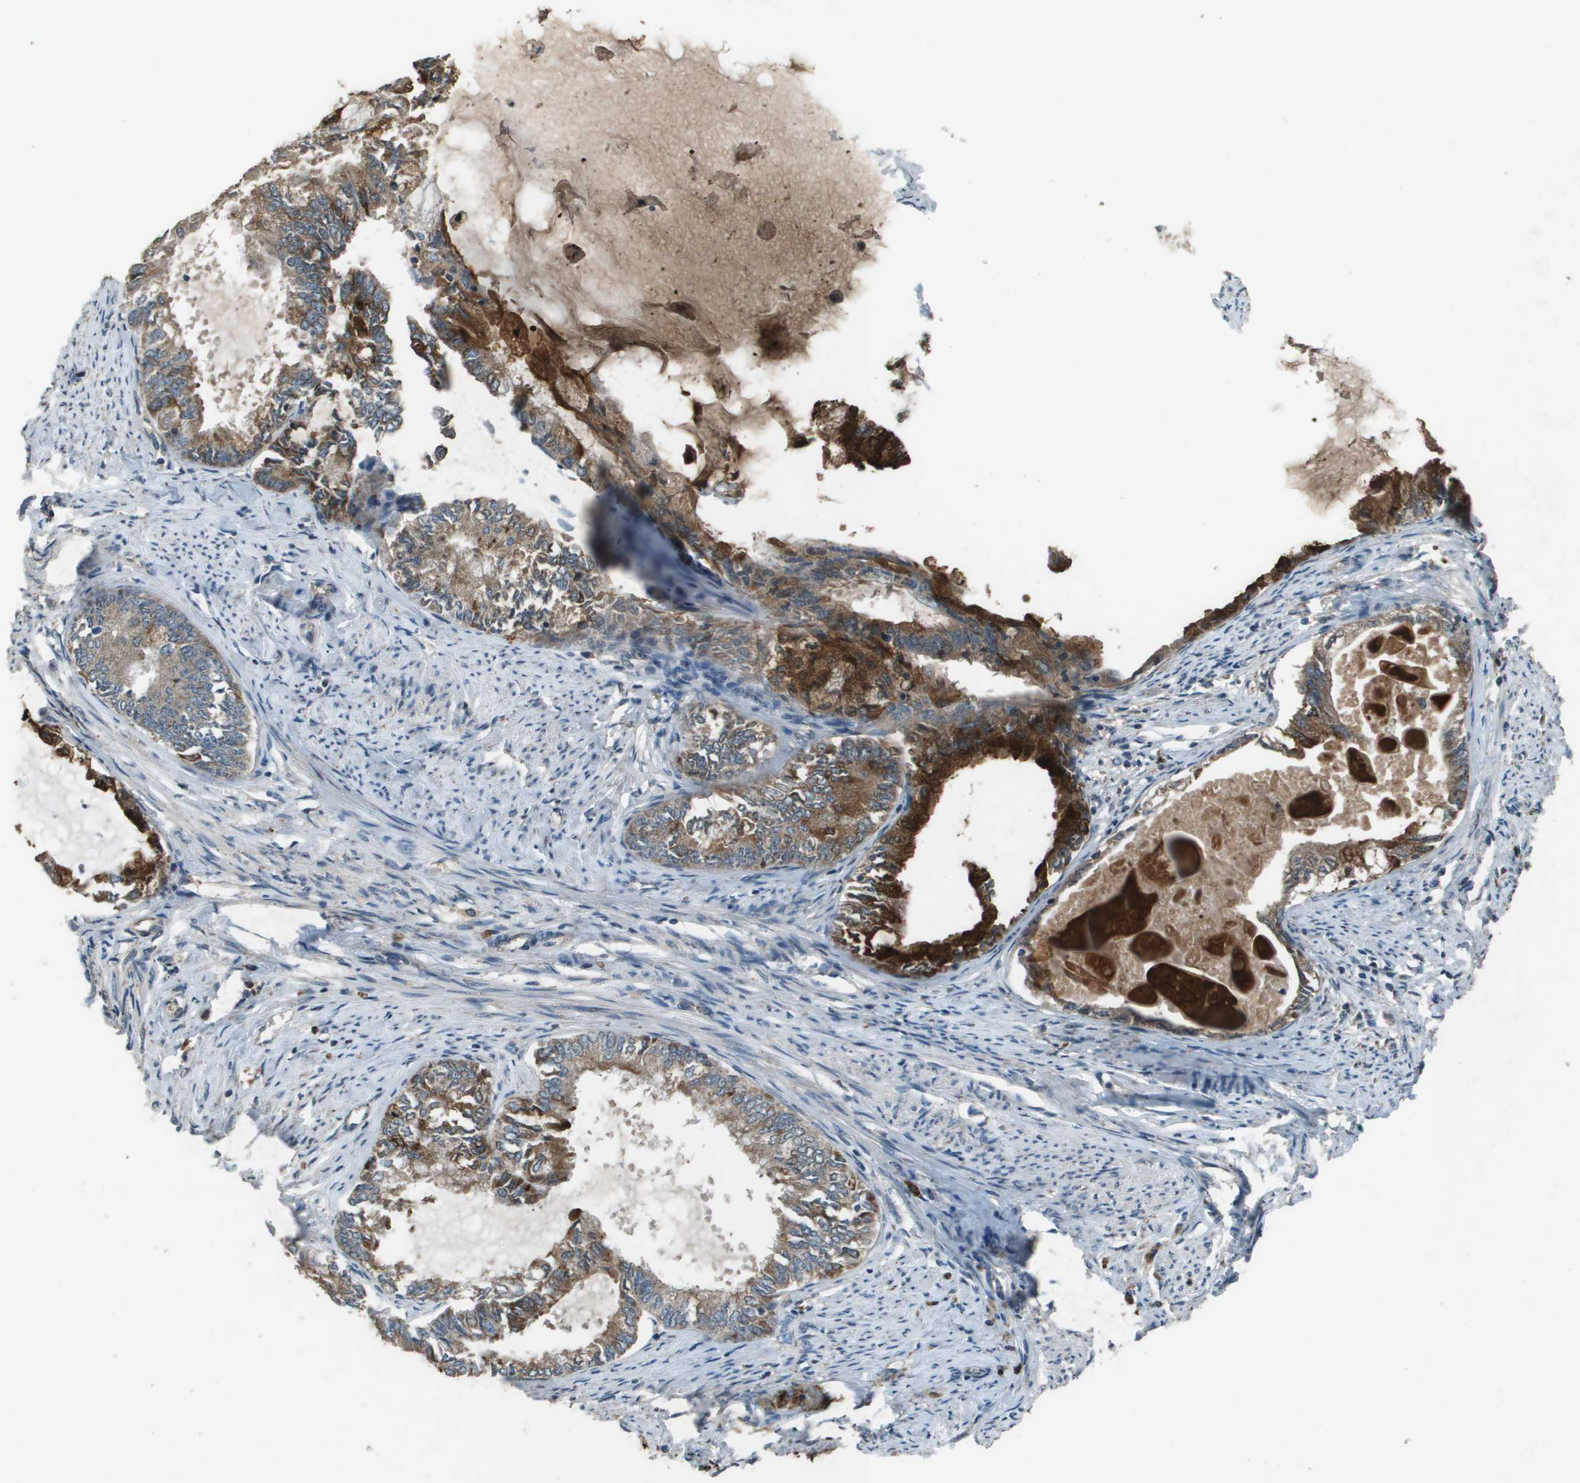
{"staining": {"intensity": "strong", "quantity": "25%-75%", "location": "cytoplasmic/membranous"}, "tissue": "endometrial cancer", "cell_type": "Tumor cells", "image_type": "cancer", "snomed": [{"axis": "morphology", "description": "Adenocarcinoma, NOS"}, {"axis": "topography", "description": "Endometrium"}], "caption": "This is an image of IHC staining of endometrial cancer (adenocarcinoma), which shows strong positivity in the cytoplasmic/membranous of tumor cells.", "gene": "GOSR2", "patient": {"sex": "female", "age": 86}}